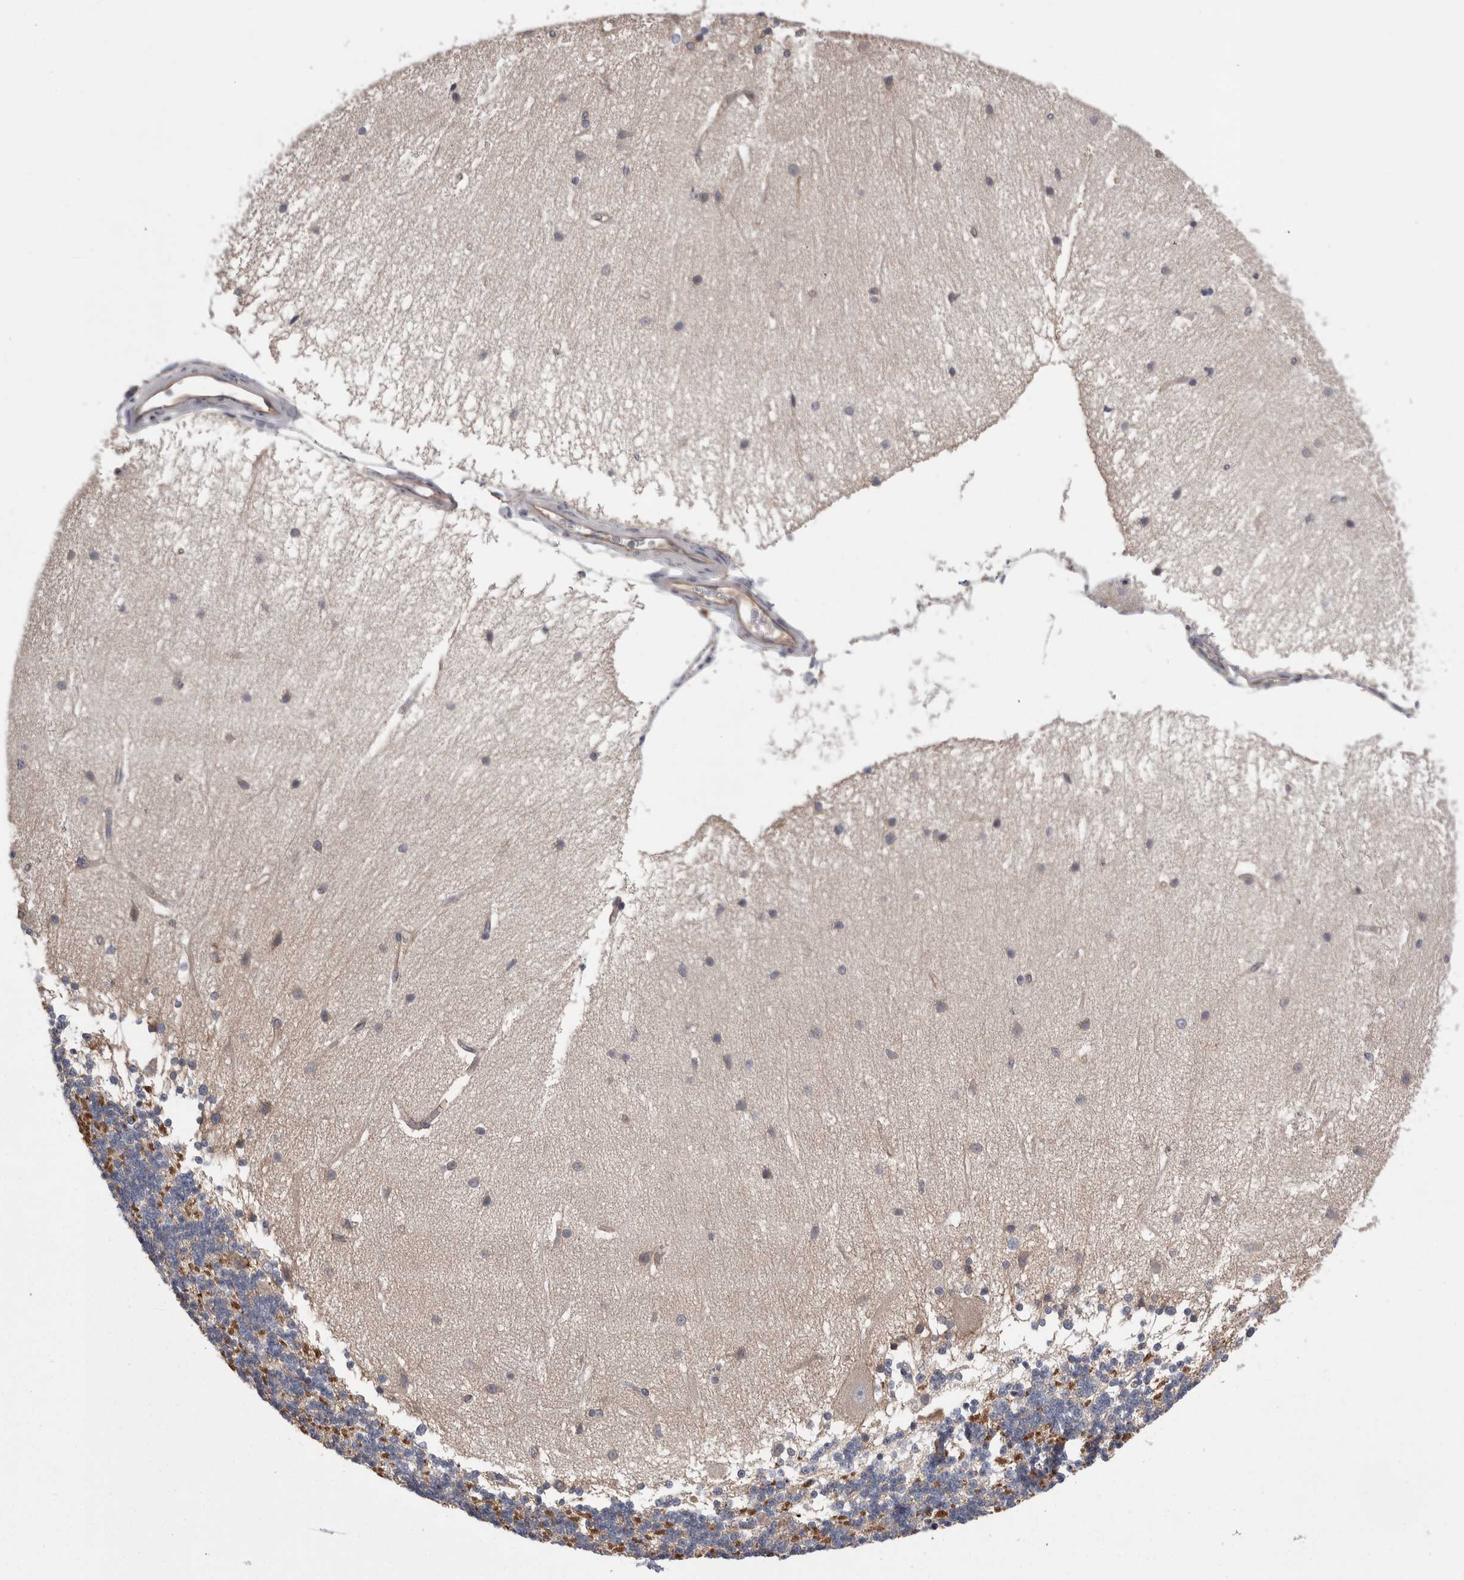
{"staining": {"intensity": "weak", "quantity": "<25%", "location": "cytoplasmic/membranous"}, "tissue": "cerebellum", "cell_type": "Cells in granular layer", "image_type": "normal", "snomed": [{"axis": "morphology", "description": "Normal tissue, NOS"}, {"axis": "topography", "description": "Cerebellum"}], "caption": "The micrograph exhibits no significant staining in cells in granular layer of cerebellum. The staining was performed using DAB to visualize the protein expression in brown, while the nuclei were stained in blue with hematoxylin (Magnification: 20x).", "gene": "LIMA1", "patient": {"sex": "female", "age": 54}}